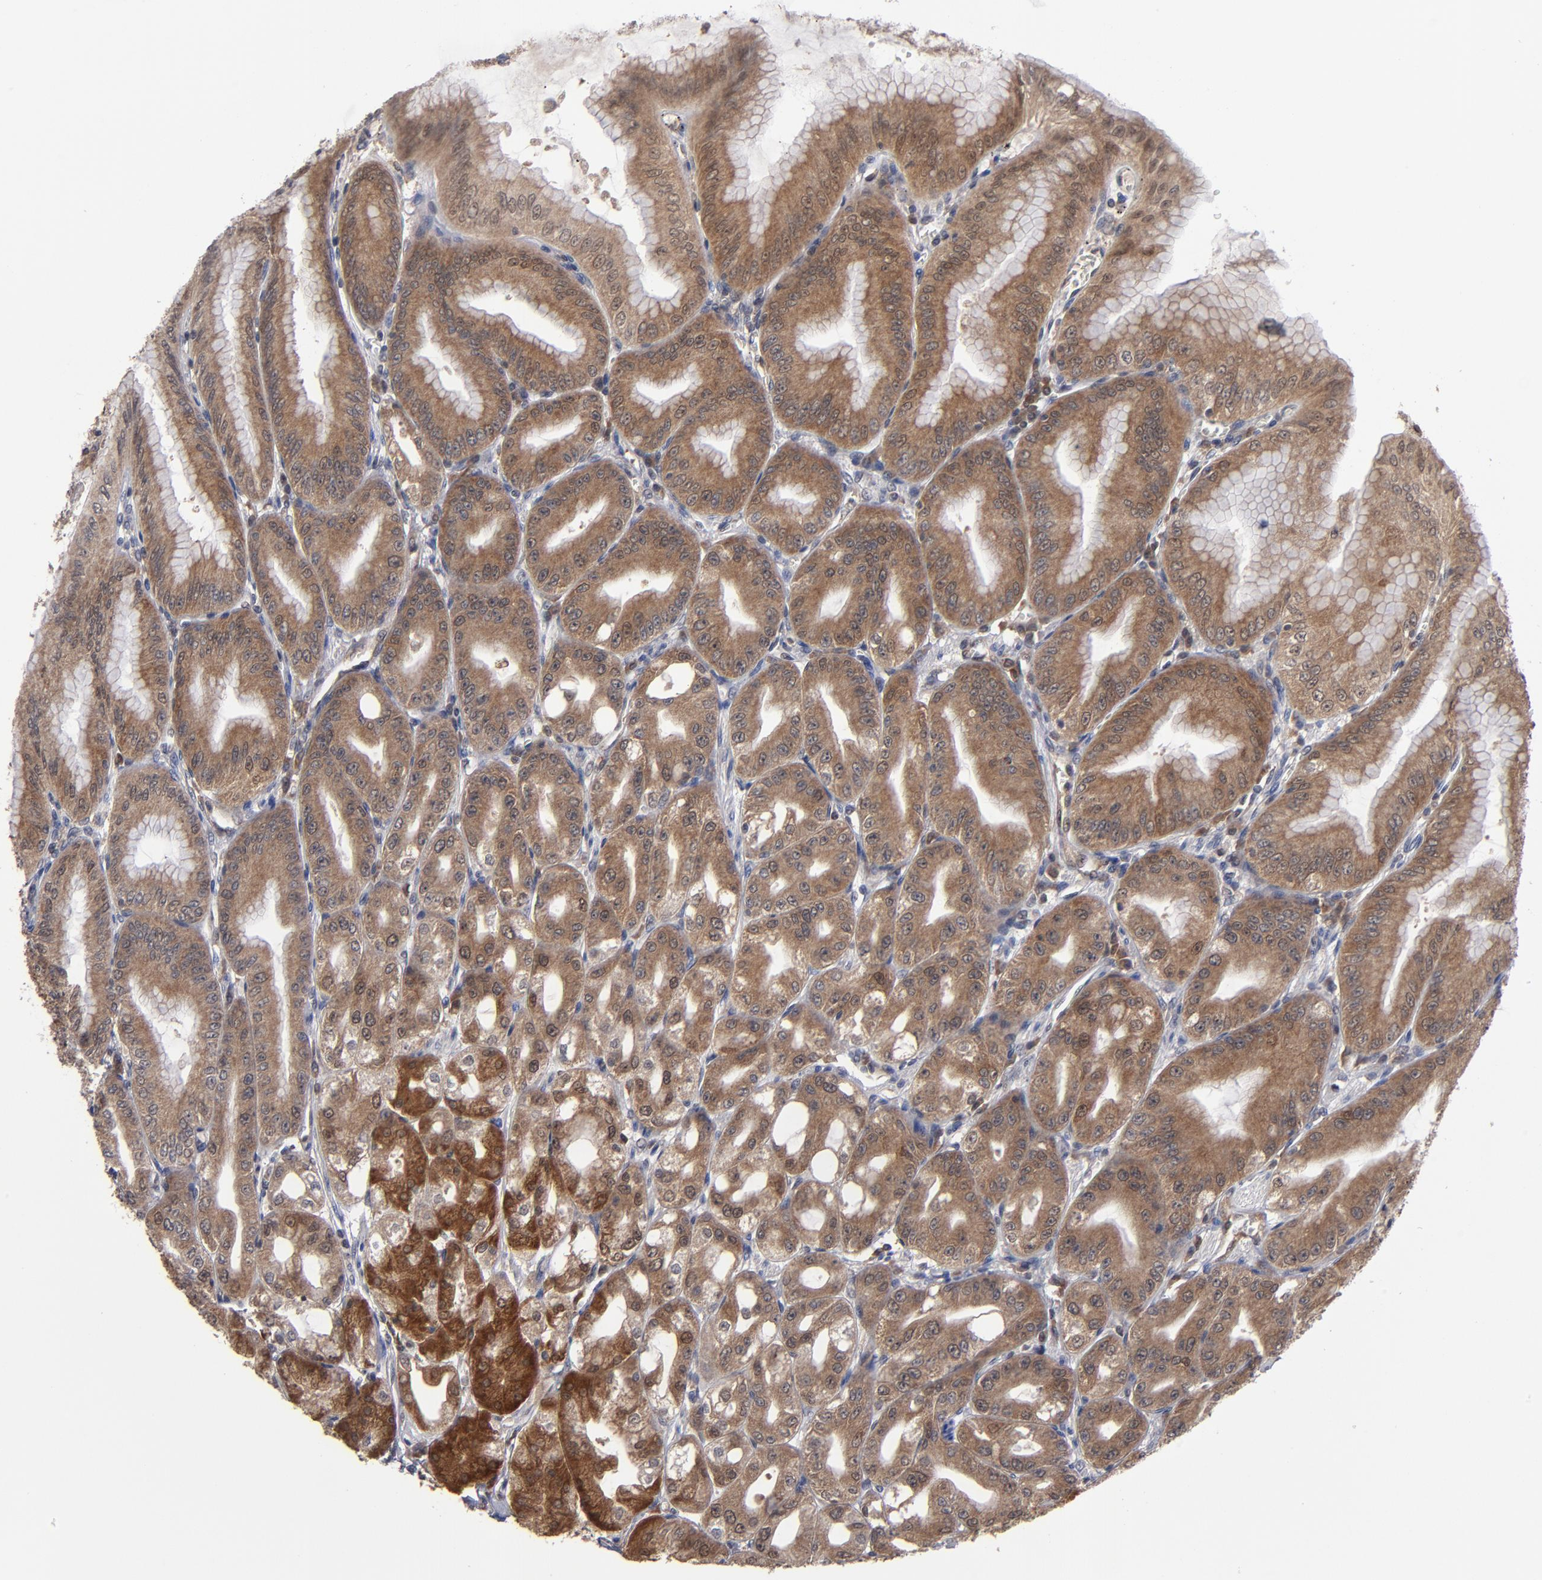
{"staining": {"intensity": "strong", "quantity": ">75%", "location": "cytoplasmic/membranous"}, "tissue": "stomach", "cell_type": "Glandular cells", "image_type": "normal", "snomed": [{"axis": "morphology", "description": "Normal tissue, NOS"}, {"axis": "topography", "description": "Stomach, lower"}], "caption": "Protein expression analysis of normal stomach demonstrates strong cytoplasmic/membranous positivity in about >75% of glandular cells. The staining is performed using DAB (3,3'-diaminobenzidine) brown chromogen to label protein expression. The nuclei are counter-stained blue using hematoxylin.", "gene": "ALG13", "patient": {"sex": "male", "age": 71}}